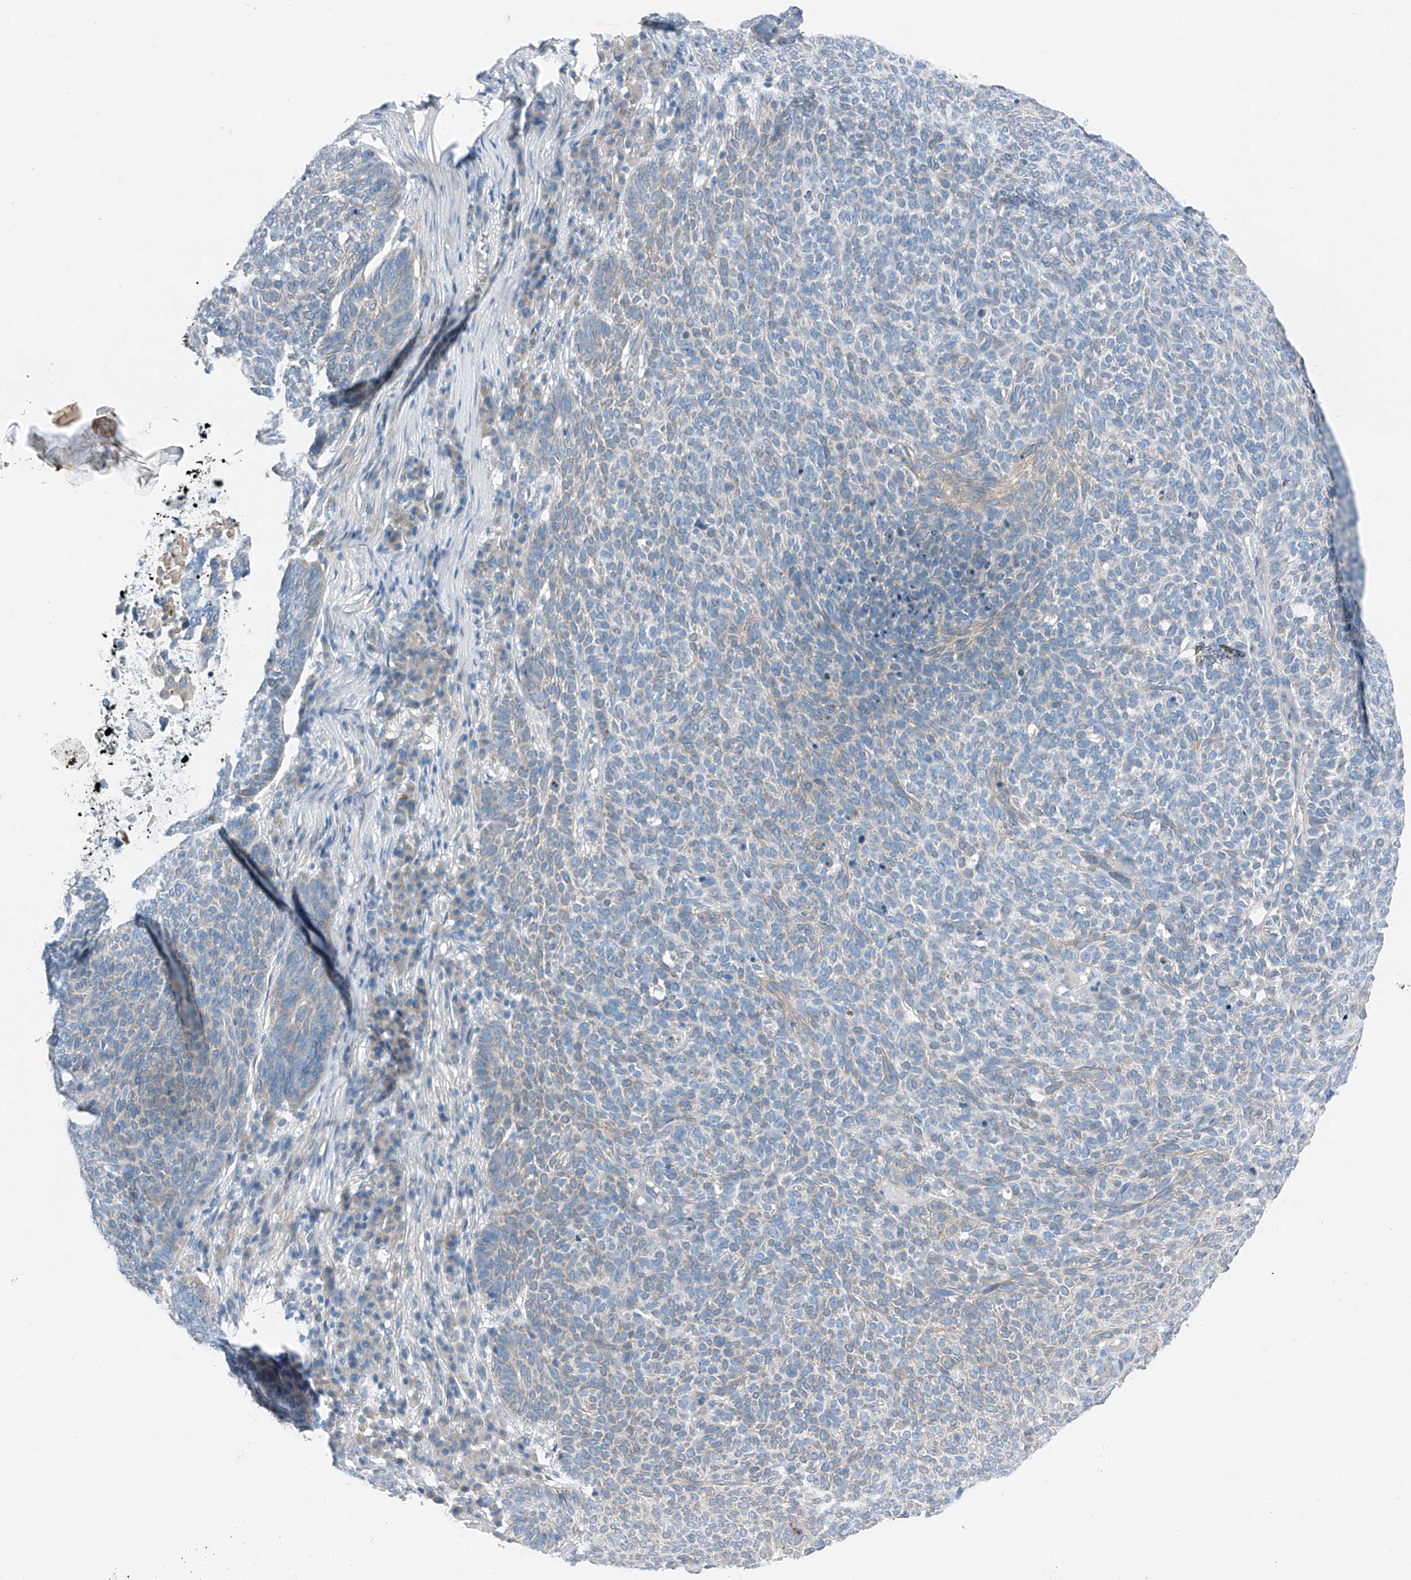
{"staining": {"intensity": "negative", "quantity": "none", "location": "none"}, "tissue": "skin cancer", "cell_type": "Tumor cells", "image_type": "cancer", "snomed": [{"axis": "morphology", "description": "Squamous cell carcinoma, NOS"}, {"axis": "topography", "description": "Skin"}], "caption": "Immunohistochemistry image of squamous cell carcinoma (skin) stained for a protein (brown), which shows no expression in tumor cells. (Immunohistochemistry (ihc), brightfield microscopy, high magnification).", "gene": "MDGA1", "patient": {"sex": "female", "age": 90}}